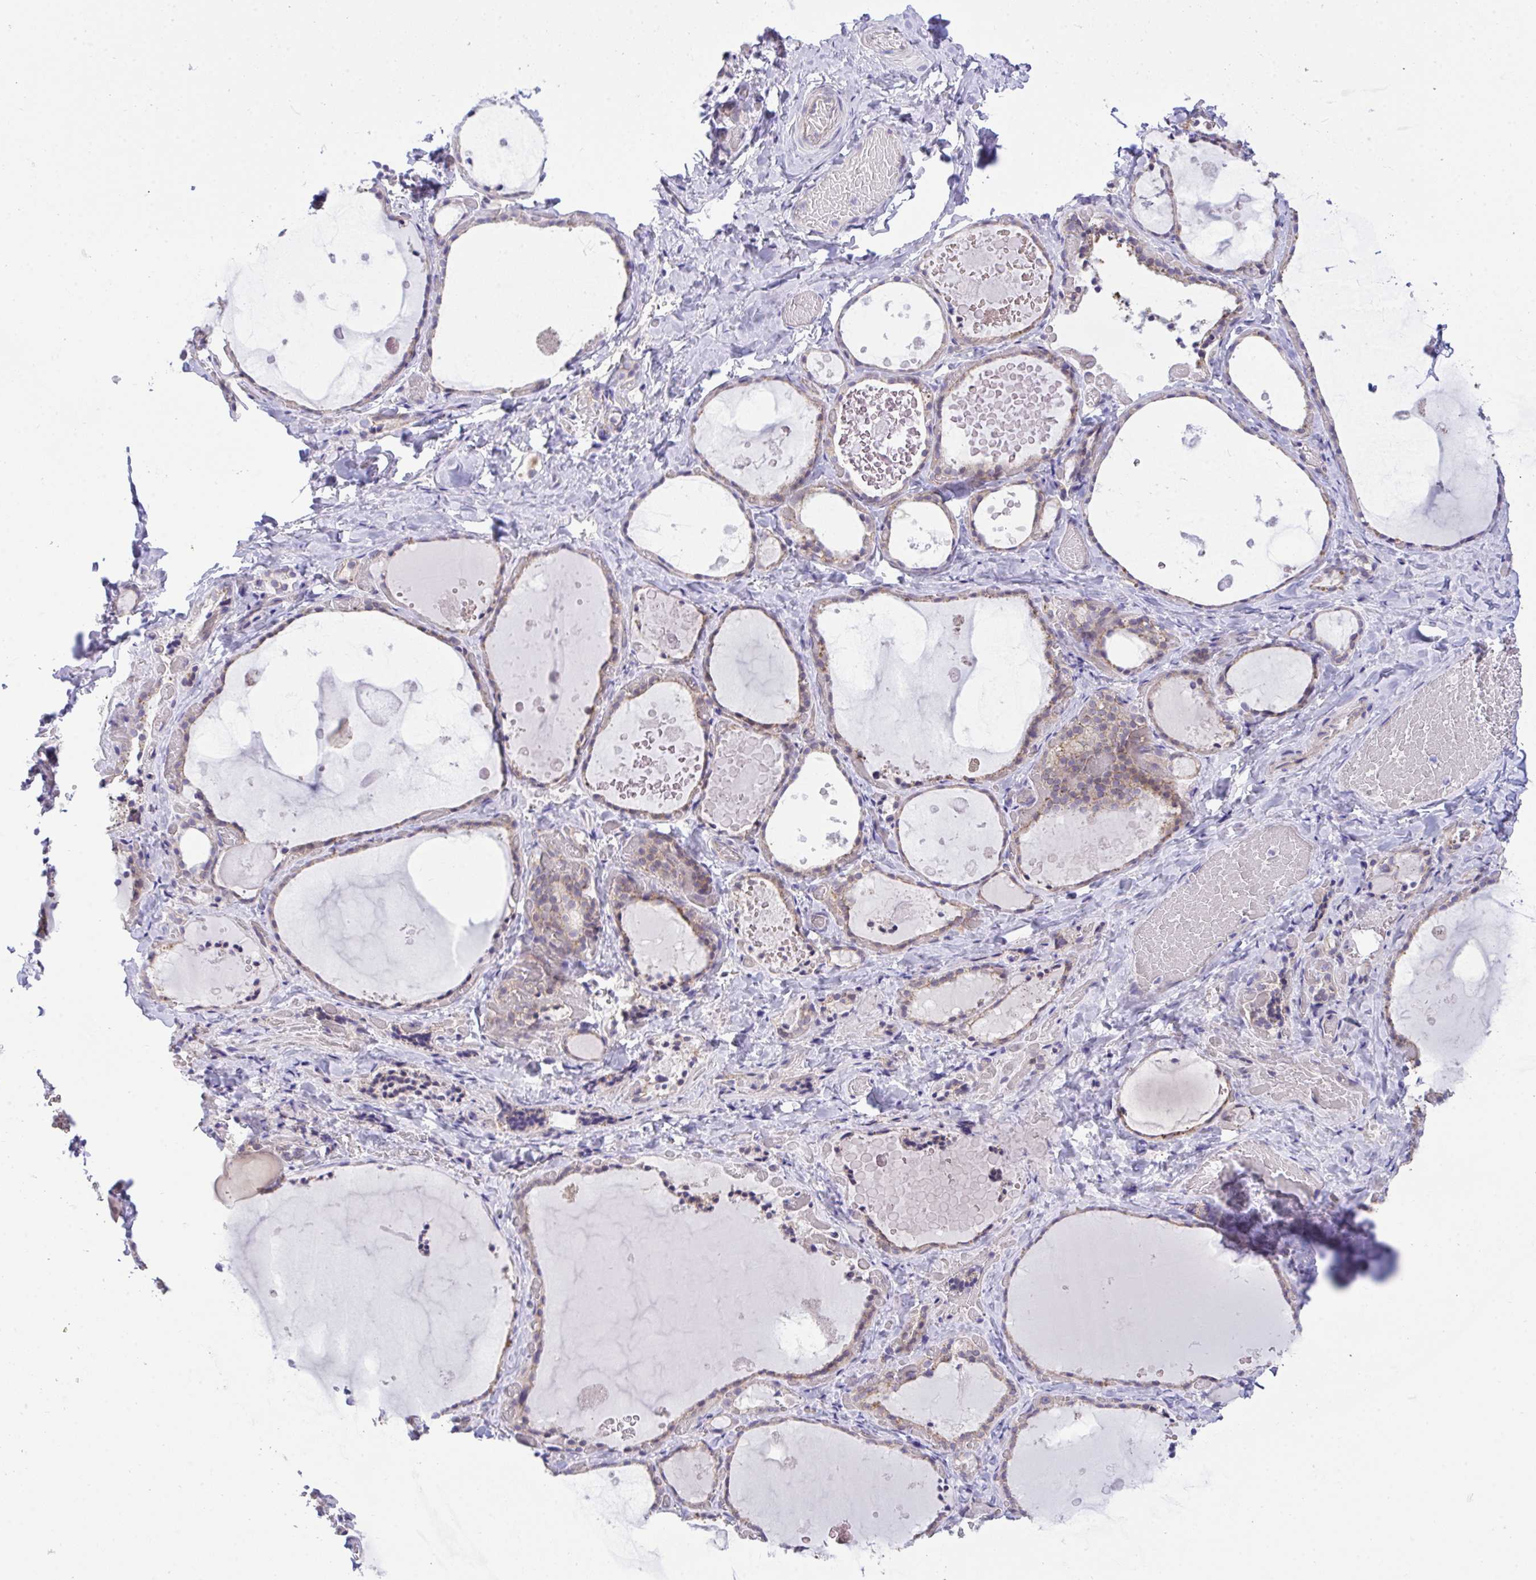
{"staining": {"intensity": "weak", "quantity": "25%-75%", "location": "cytoplasmic/membranous"}, "tissue": "thyroid gland", "cell_type": "Glandular cells", "image_type": "normal", "snomed": [{"axis": "morphology", "description": "Normal tissue, NOS"}, {"axis": "topography", "description": "Thyroid gland"}], "caption": "An immunohistochemistry histopathology image of benign tissue is shown. Protein staining in brown labels weak cytoplasmic/membranous positivity in thyroid gland within glandular cells. (DAB IHC with brightfield microscopy, high magnification).", "gene": "HOXD12", "patient": {"sex": "female", "age": 56}}